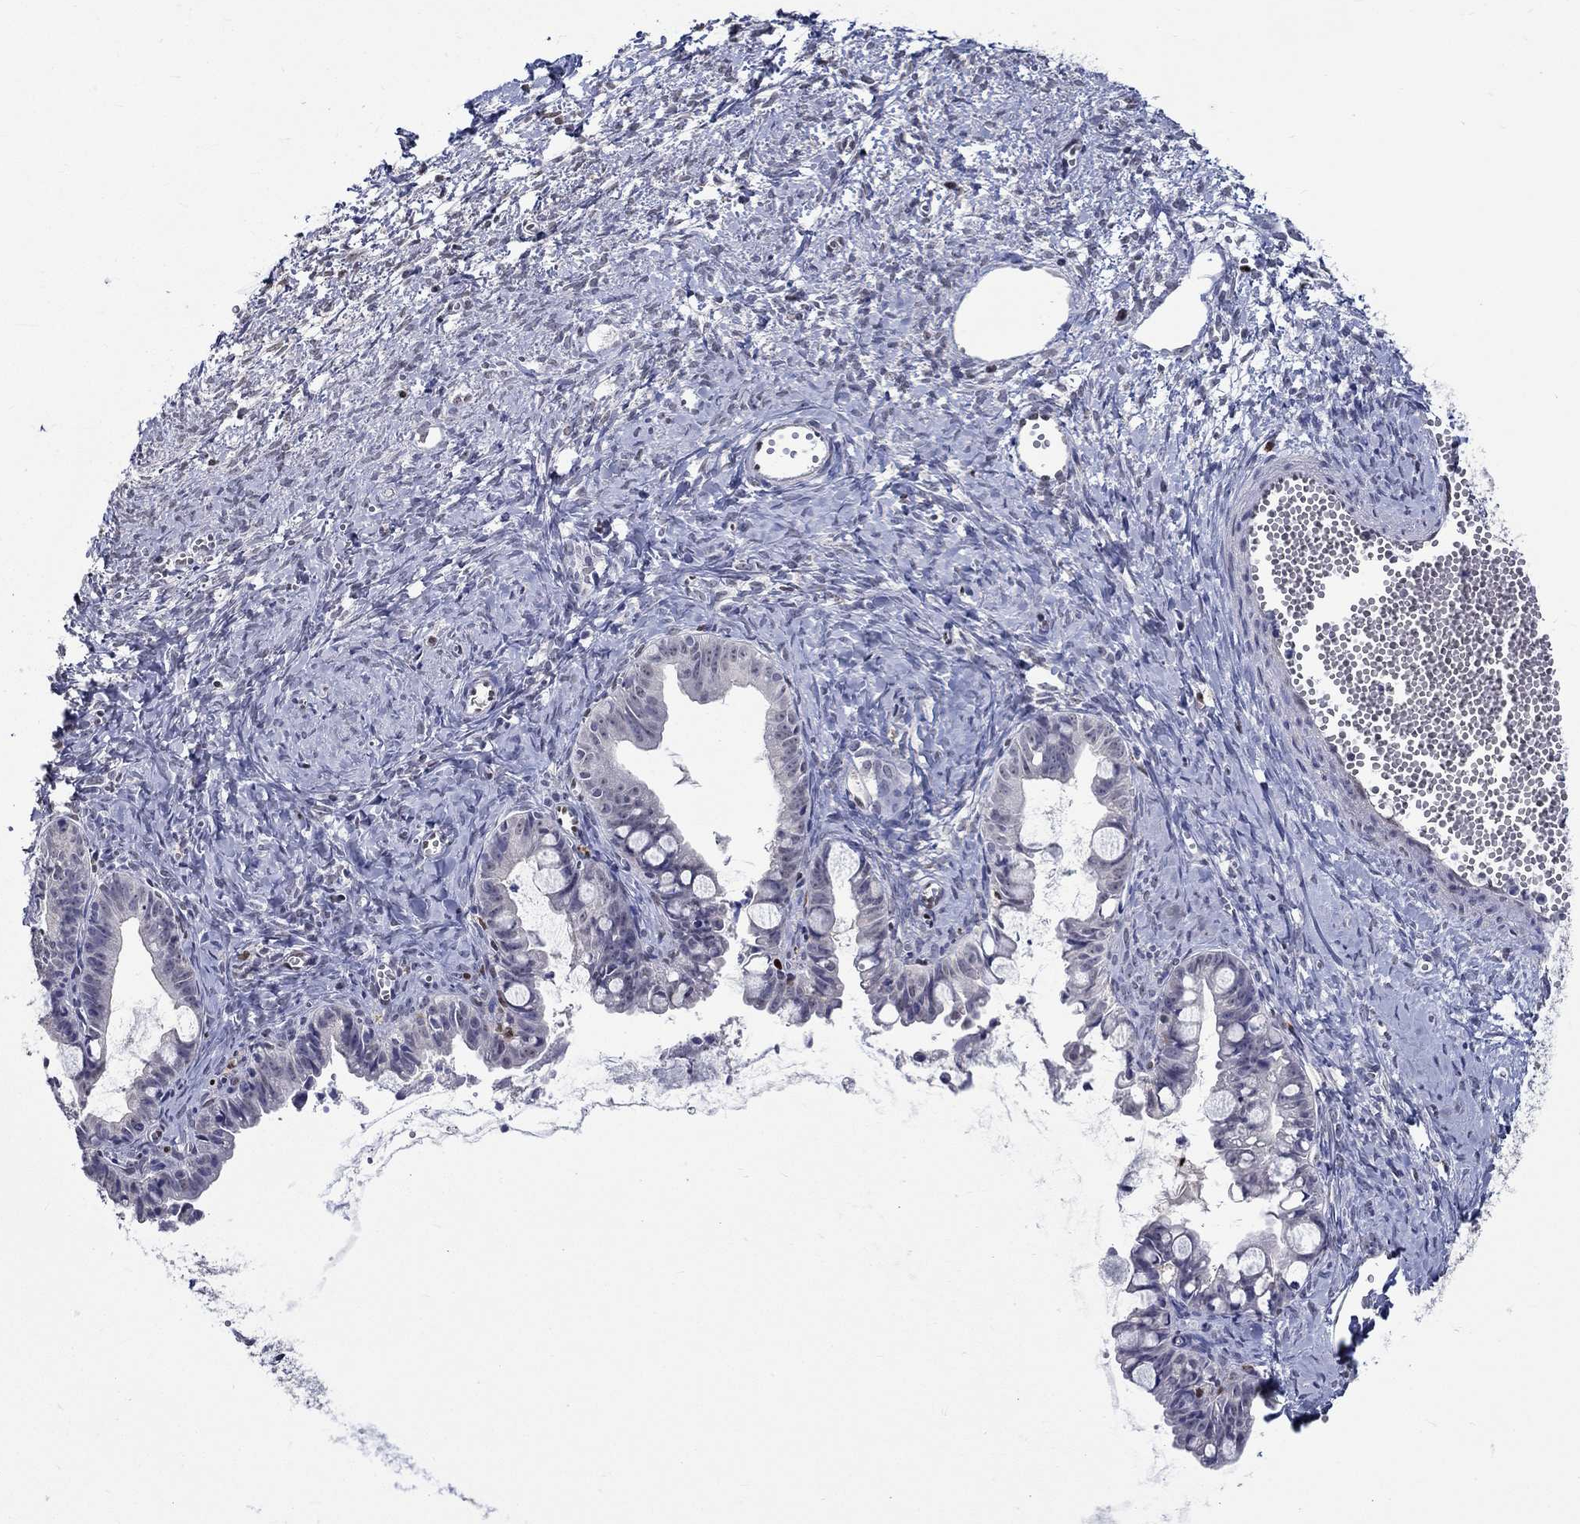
{"staining": {"intensity": "negative", "quantity": "none", "location": "none"}, "tissue": "ovarian cancer", "cell_type": "Tumor cells", "image_type": "cancer", "snomed": [{"axis": "morphology", "description": "Cystadenocarcinoma, mucinous, NOS"}, {"axis": "topography", "description": "Ovary"}], "caption": "A histopathology image of human mucinous cystadenocarcinoma (ovarian) is negative for staining in tumor cells.", "gene": "GATA2", "patient": {"sex": "female", "age": 63}}